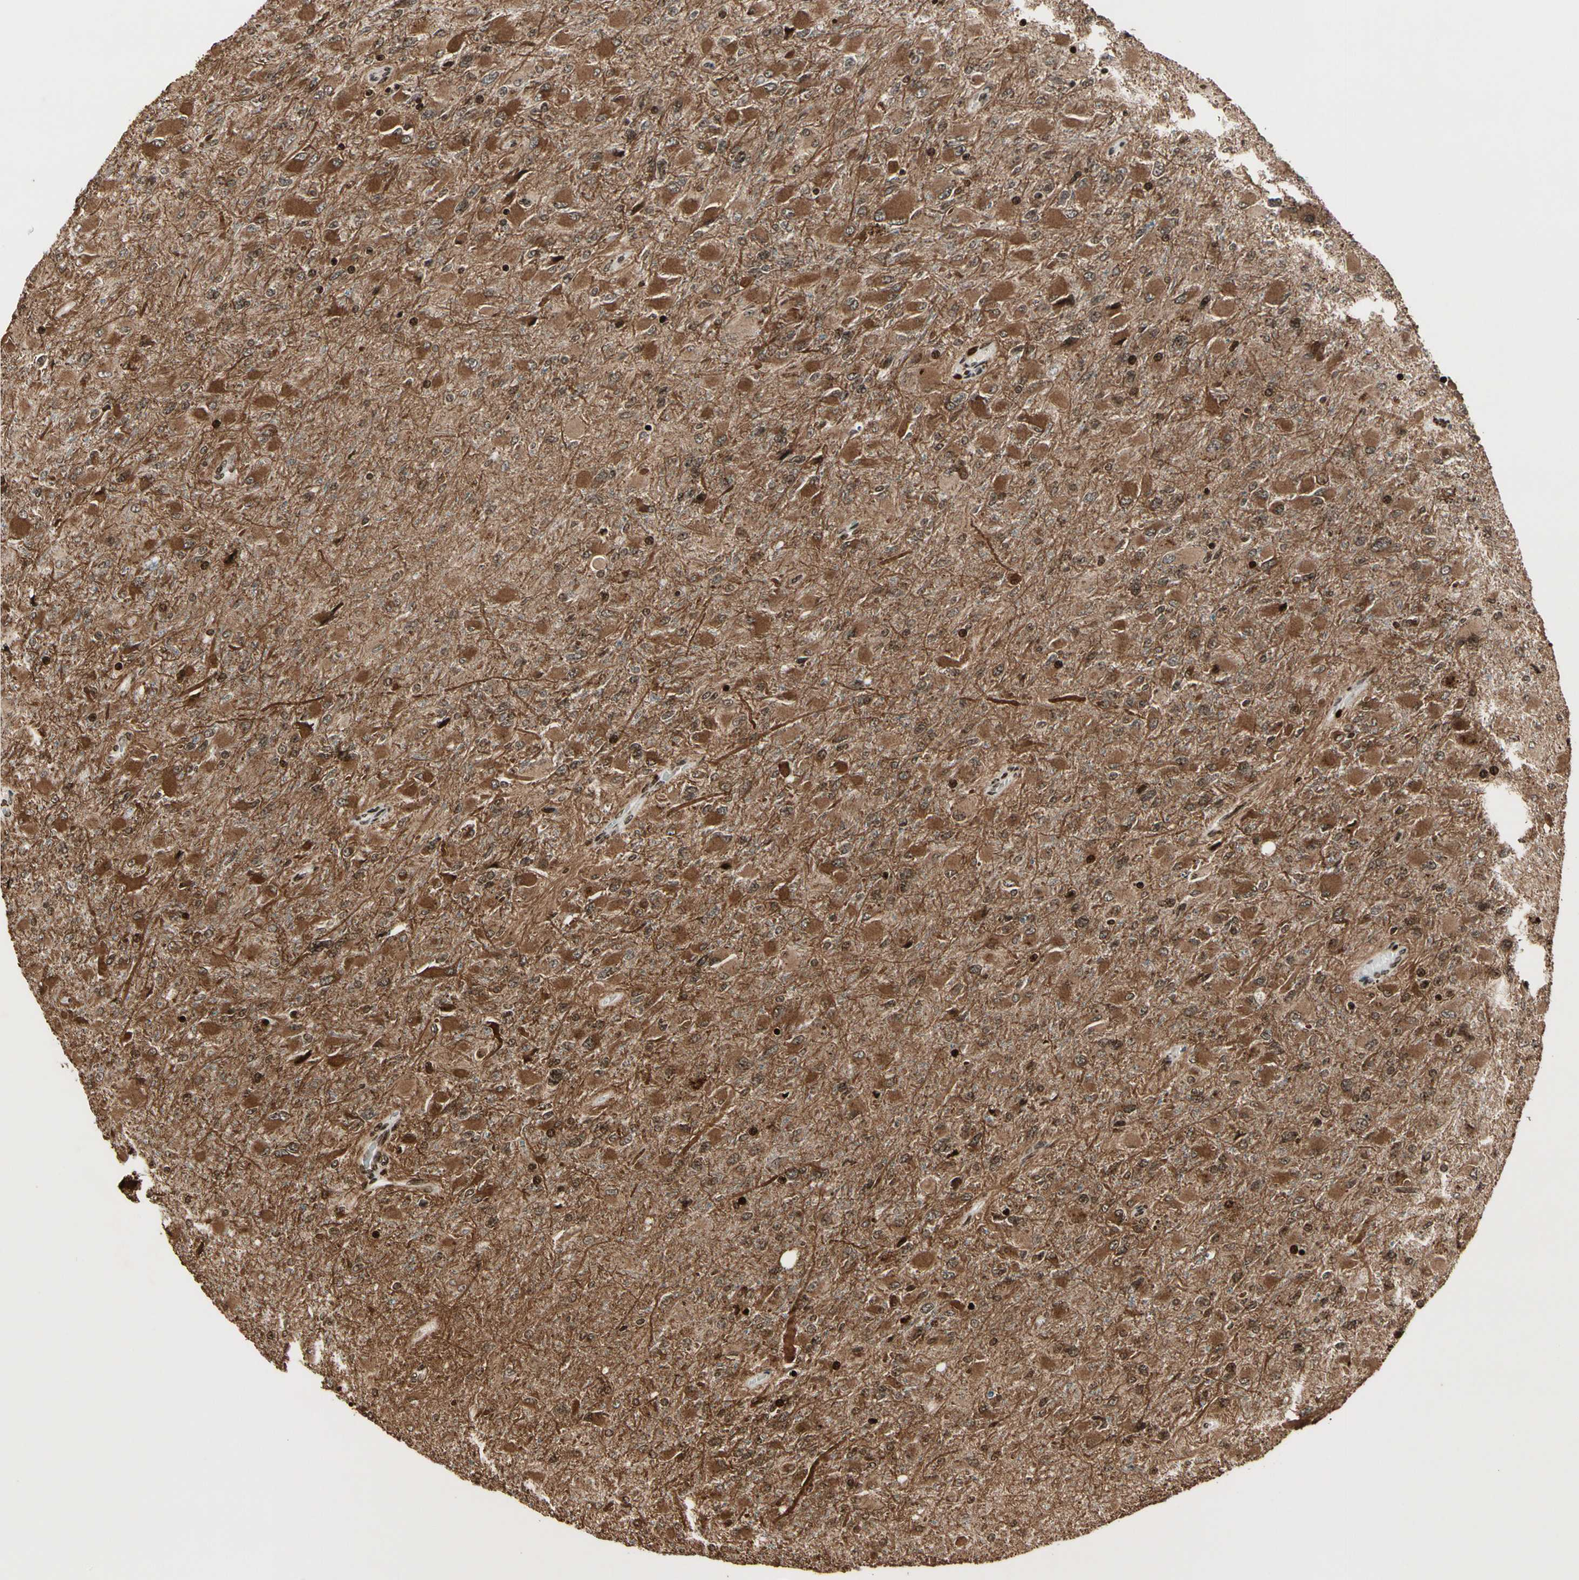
{"staining": {"intensity": "strong", "quantity": ">75%", "location": "cytoplasmic/membranous,nuclear"}, "tissue": "glioma", "cell_type": "Tumor cells", "image_type": "cancer", "snomed": [{"axis": "morphology", "description": "Glioma, malignant, High grade"}, {"axis": "topography", "description": "Cerebral cortex"}], "caption": "This photomicrograph reveals glioma stained with IHC to label a protein in brown. The cytoplasmic/membranous and nuclear of tumor cells show strong positivity for the protein. Nuclei are counter-stained blue.", "gene": "TSHZ3", "patient": {"sex": "female", "age": 36}}